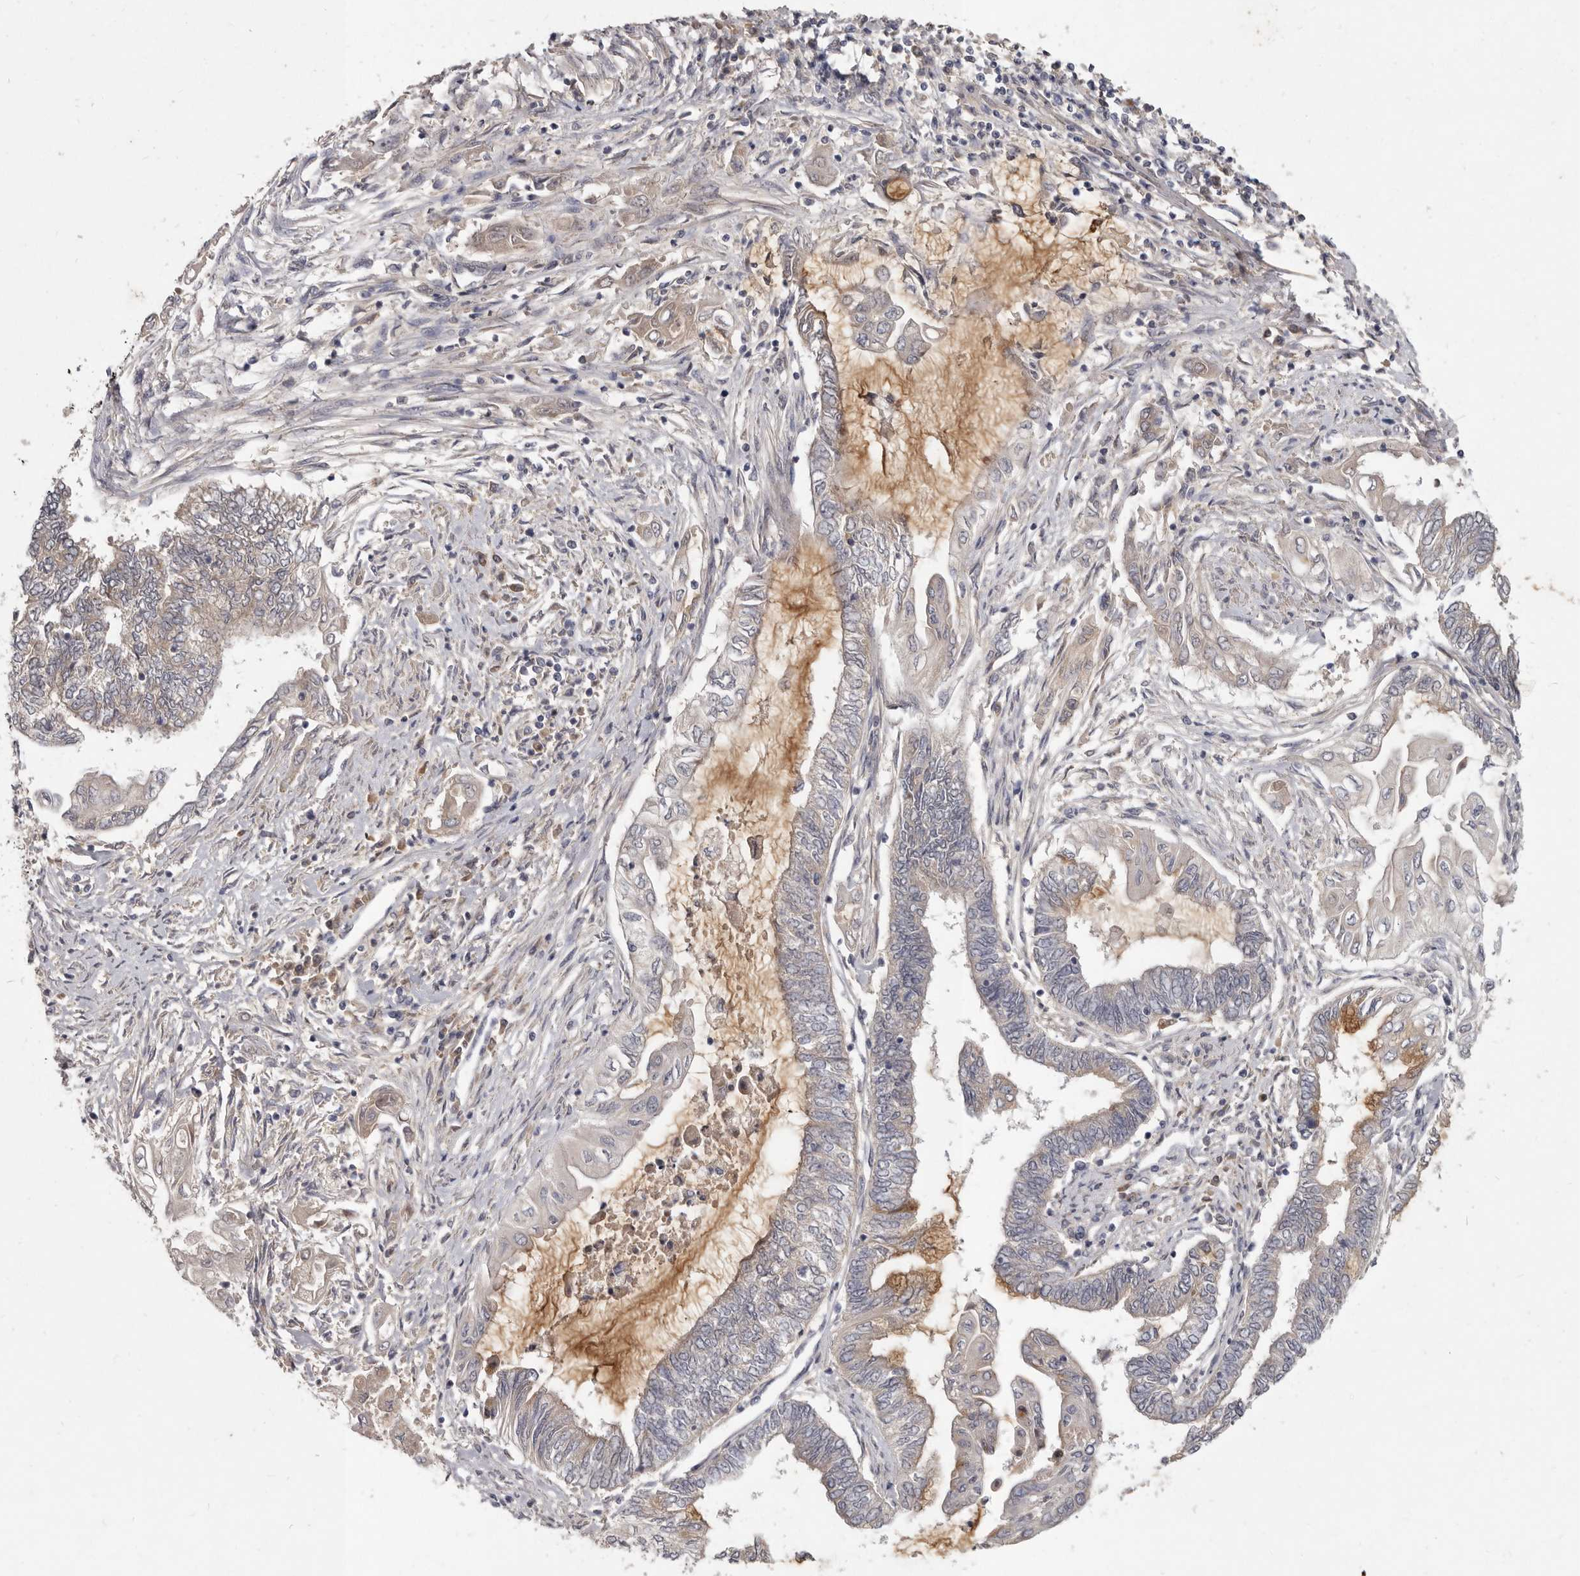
{"staining": {"intensity": "negative", "quantity": "none", "location": "none"}, "tissue": "endometrial cancer", "cell_type": "Tumor cells", "image_type": "cancer", "snomed": [{"axis": "morphology", "description": "Adenocarcinoma, NOS"}, {"axis": "topography", "description": "Uterus"}, {"axis": "topography", "description": "Endometrium"}], "caption": "Tumor cells show no significant protein expression in endometrial adenocarcinoma.", "gene": "SLC22A1", "patient": {"sex": "female", "age": 70}}